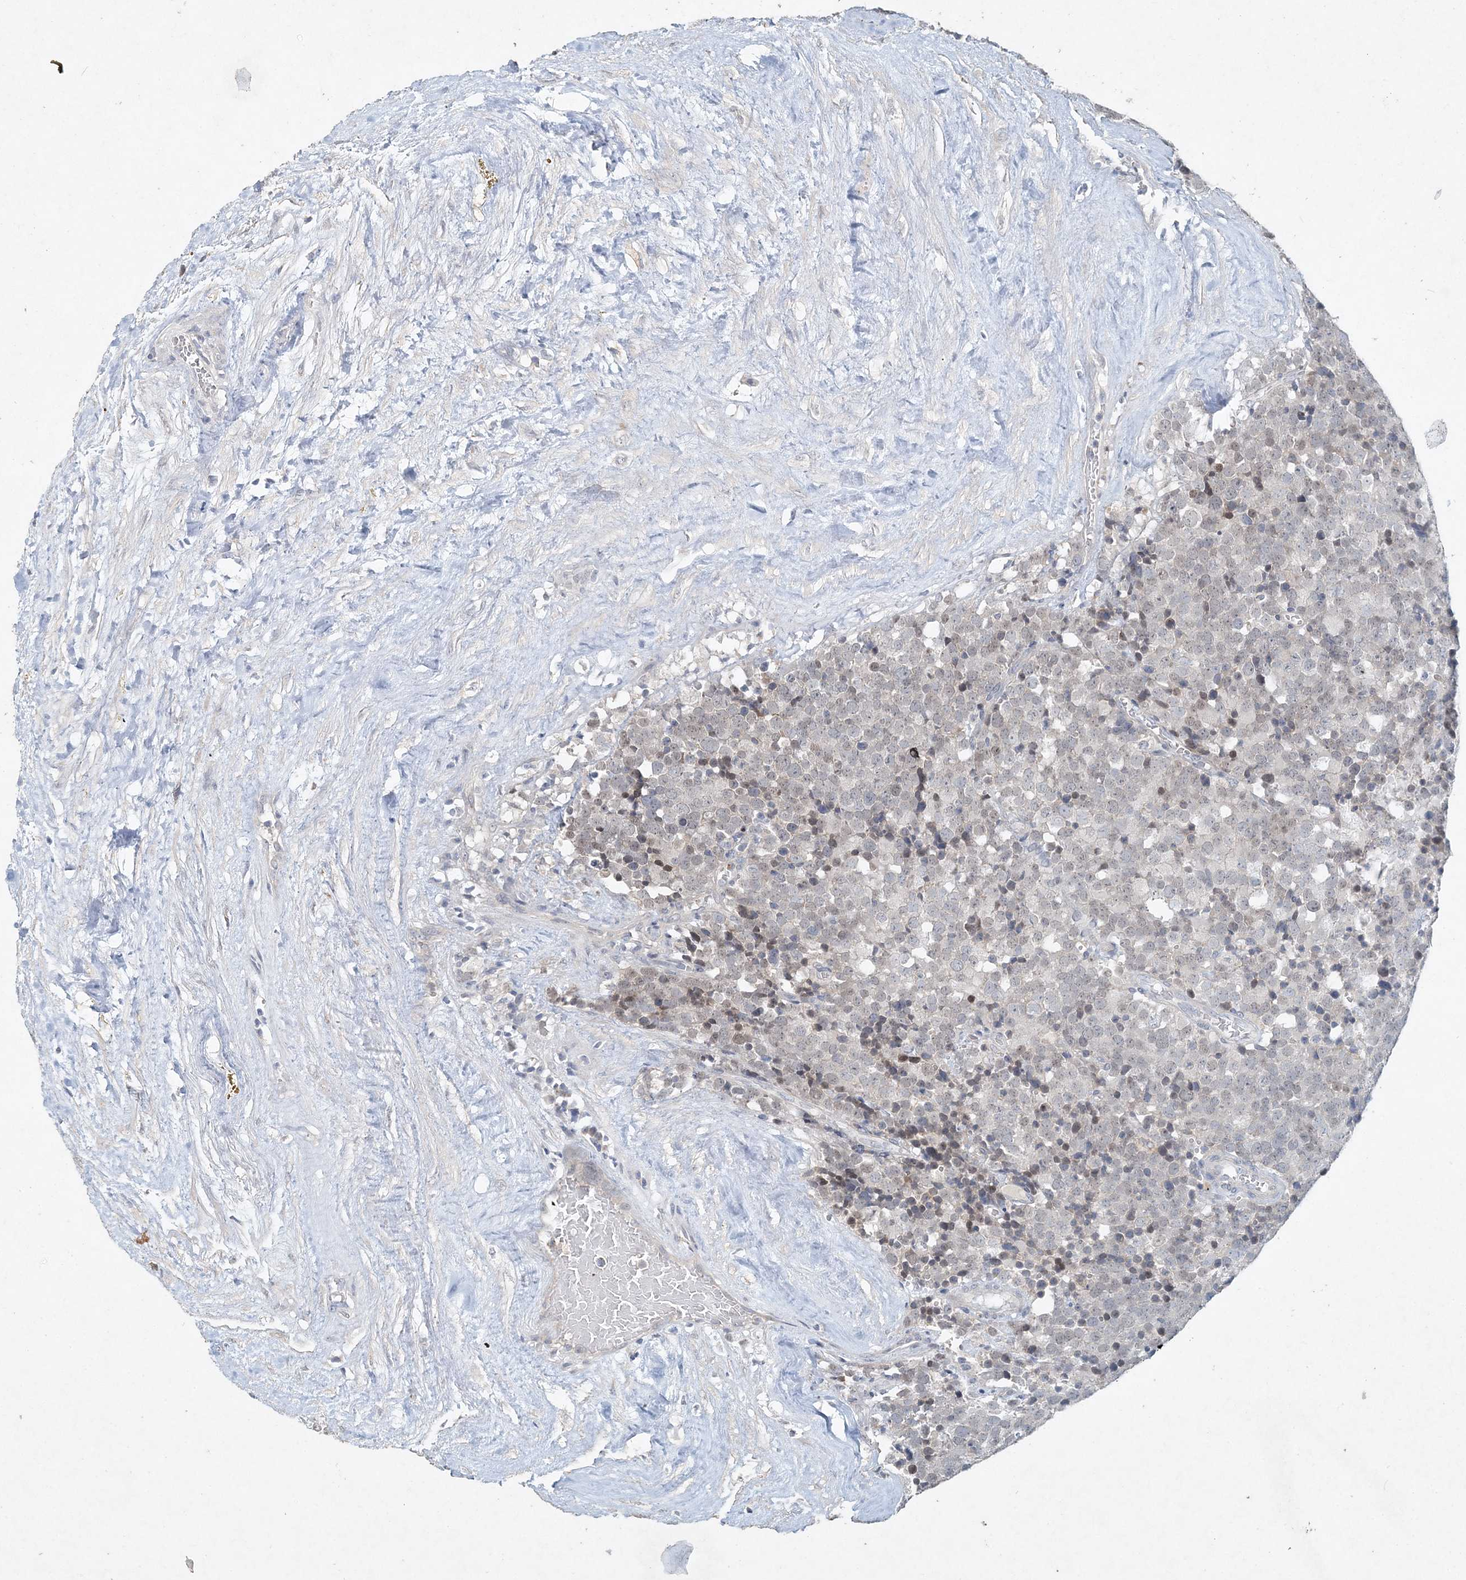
{"staining": {"intensity": "negative", "quantity": "none", "location": "none"}, "tissue": "testis cancer", "cell_type": "Tumor cells", "image_type": "cancer", "snomed": [{"axis": "morphology", "description": "Seminoma, NOS"}, {"axis": "topography", "description": "Testis"}], "caption": "IHC of human testis cancer (seminoma) shows no expression in tumor cells.", "gene": "DNAH5", "patient": {"sex": "male", "age": 71}}